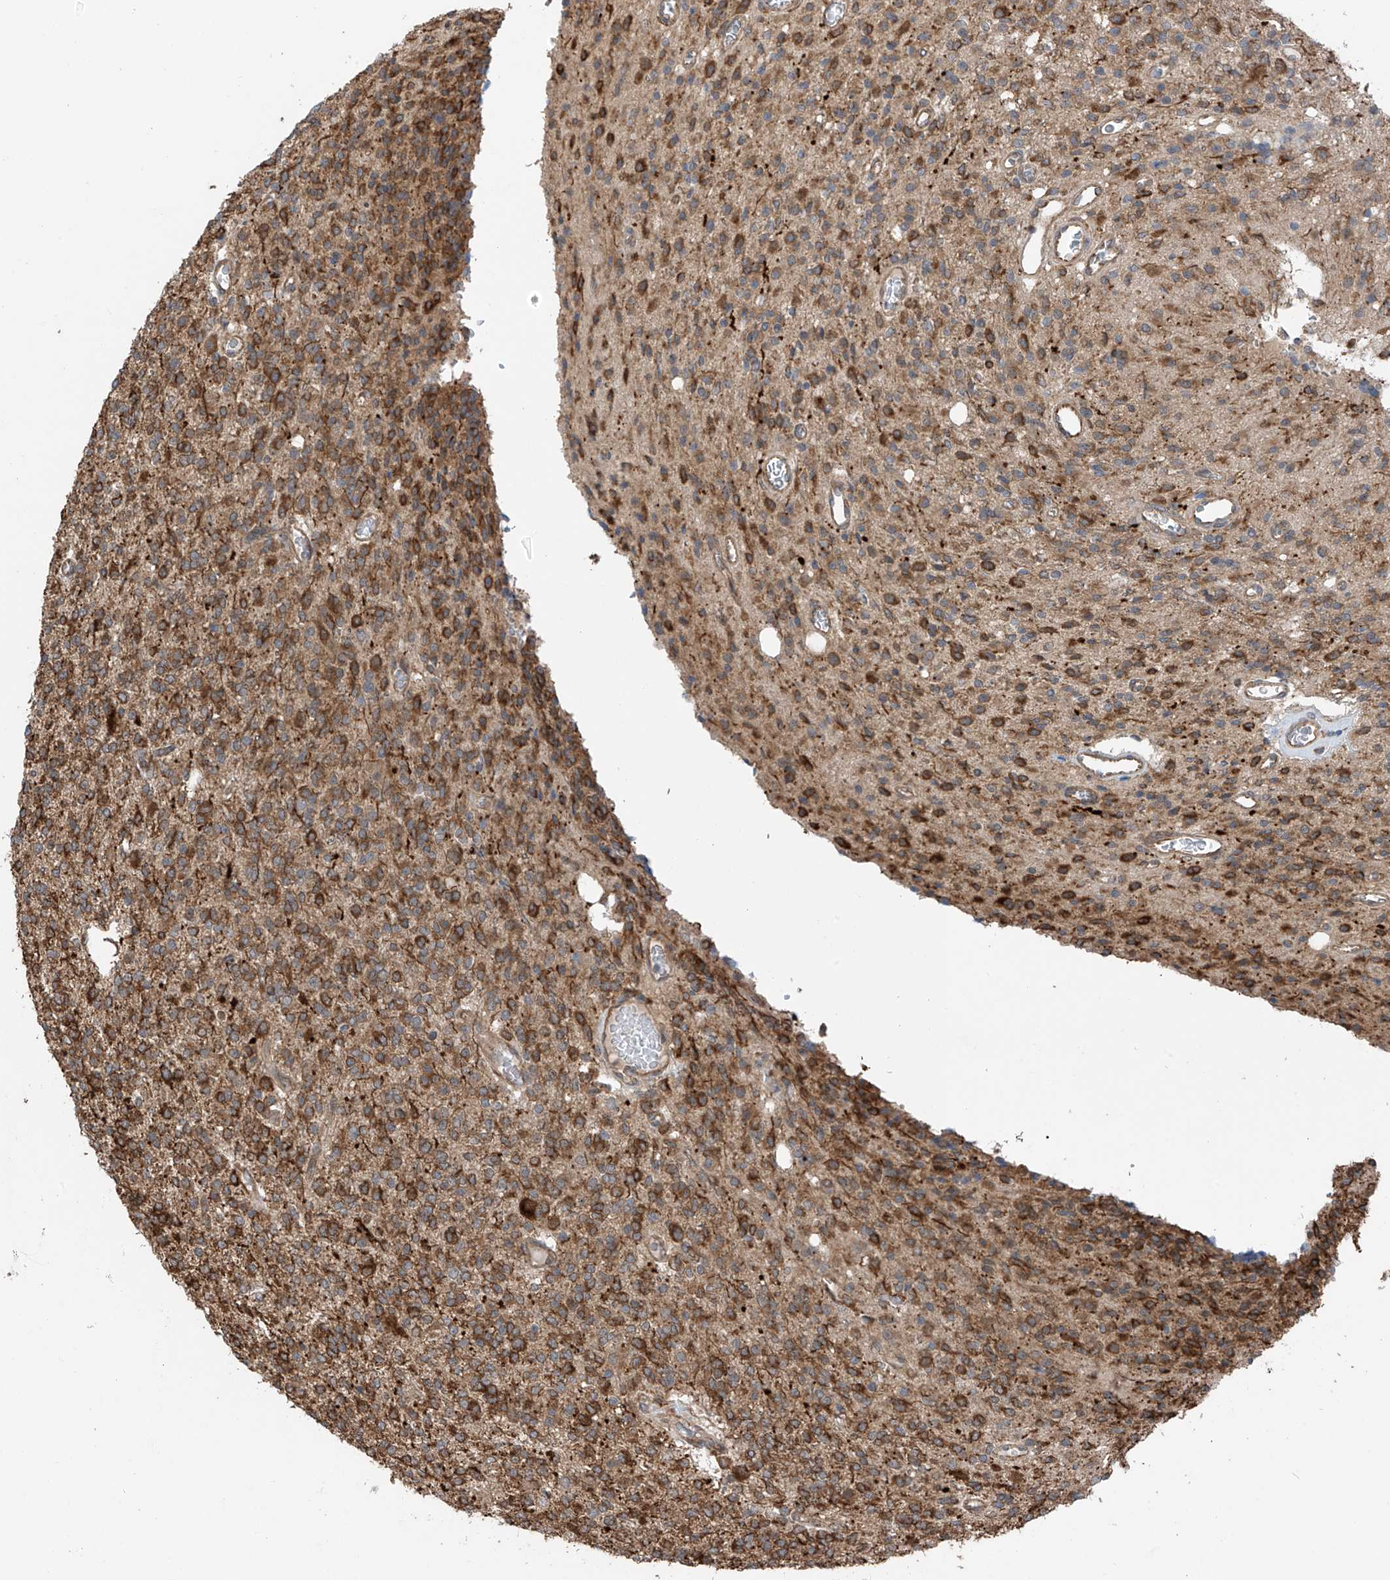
{"staining": {"intensity": "moderate", "quantity": ">75%", "location": "cytoplasmic/membranous"}, "tissue": "glioma", "cell_type": "Tumor cells", "image_type": "cancer", "snomed": [{"axis": "morphology", "description": "Glioma, malignant, High grade"}, {"axis": "topography", "description": "Brain"}], "caption": "Tumor cells show medium levels of moderate cytoplasmic/membranous positivity in approximately >75% of cells in malignant glioma (high-grade).", "gene": "ZNF189", "patient": {"sex": "male", "age": 34}}